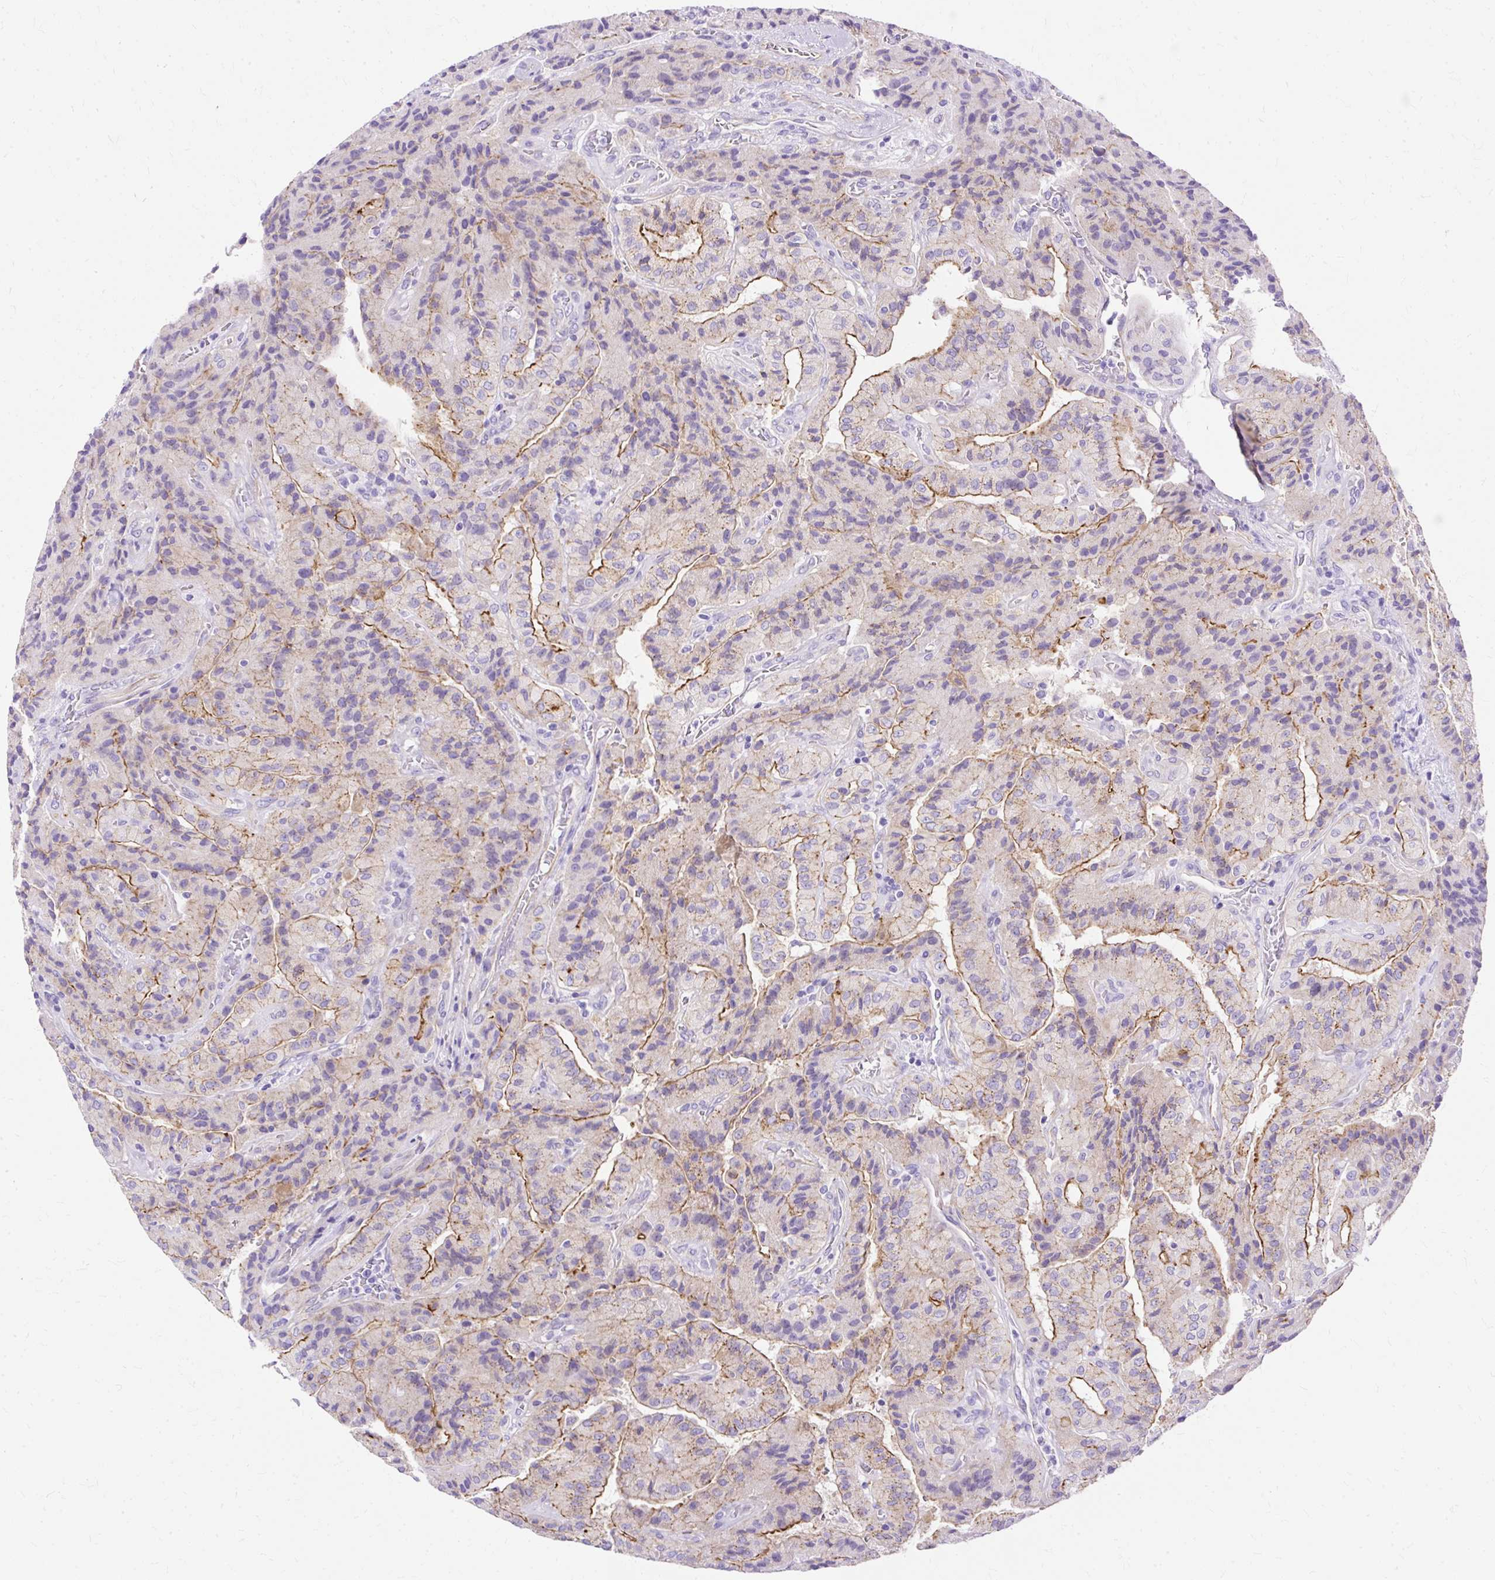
{"staining": {"intensity": "moderate", "quantity": "25%-75%", "location": "cytoplasmic/membranous"}, "tissue": "thyroid cancer", "cell_type": "Tumor cells", "image_type": "cancer", "snomed": [{"axis": "morphology", "description": "Normal tissue, NOS"}, {"axis": "morphology", "description": "Papillary adenocarcinoma, NOS"}, {"axis": "topography", "description": "Thyroid gland"}], "caption": "IHC of thyroid cancer (papillary adenocarcinoma) demonstrates medium levels of moderate cytoplasmic/membranous staining in approximately 25%-75% of tumor cells. (DAB IHC, brown staining for protein, blue staining for nuclei).", "gene": "MYO6", "patient": {"sex": "female", "age": 59}}